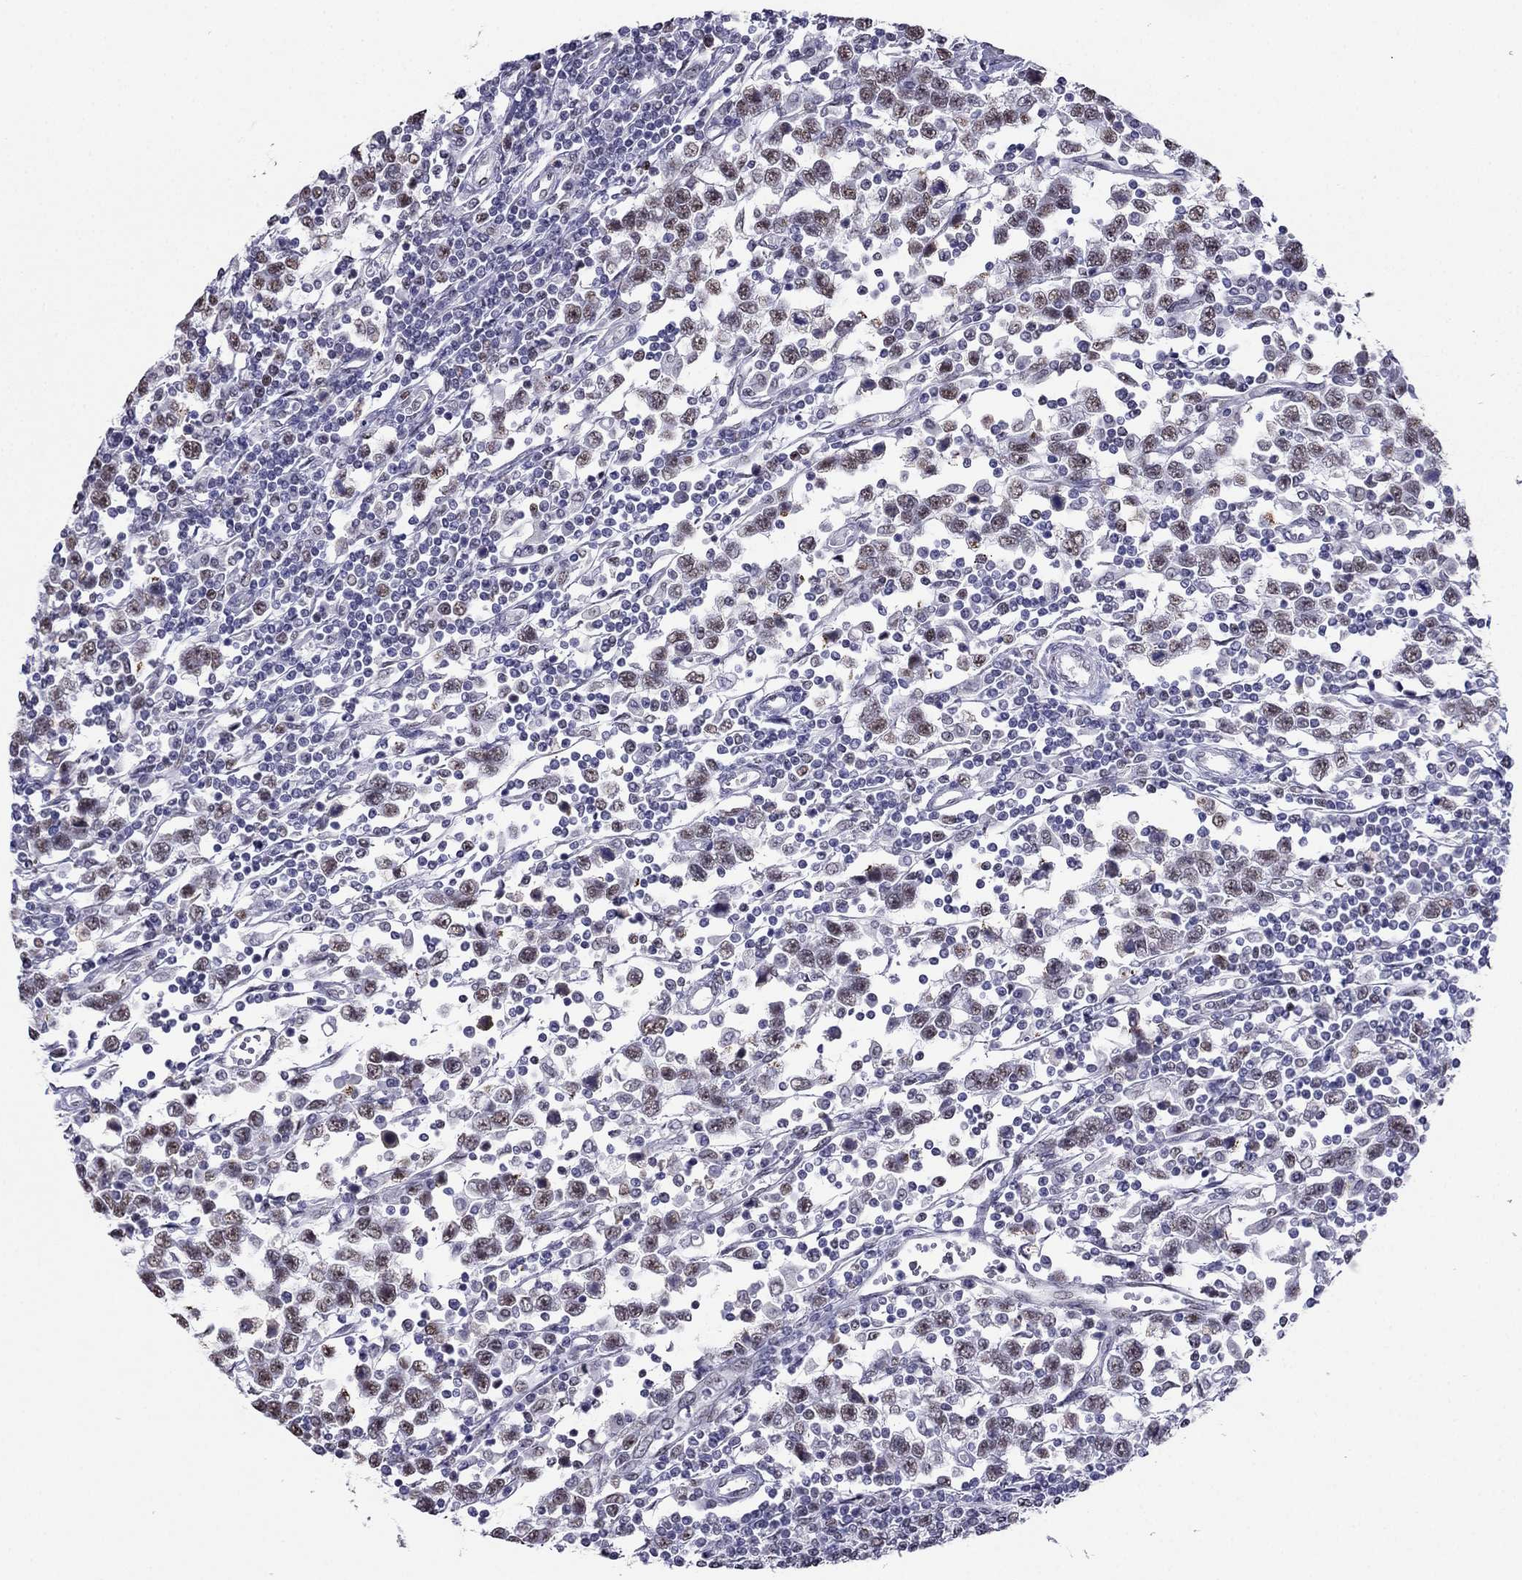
{"staining": {"intensity": "moderate", "quantity": "<25%", "location": "nuclear"}, "tissue": "testis cancer", "cell_type": "Tumor cells", "image_type": "cancer", "snomed": [{"axis": "morphology", "description": "Seminoma, NOS"}, {"axis": "topography", "description": "Testis"}], "caption": "Testis cancer (seminoma) stained with immunohistochemistry demonstrates moderate nuclear staining in about <25% of tumor cells.", "gene": "PPM1G", "patient": {"sex": "male", "age": 34}}